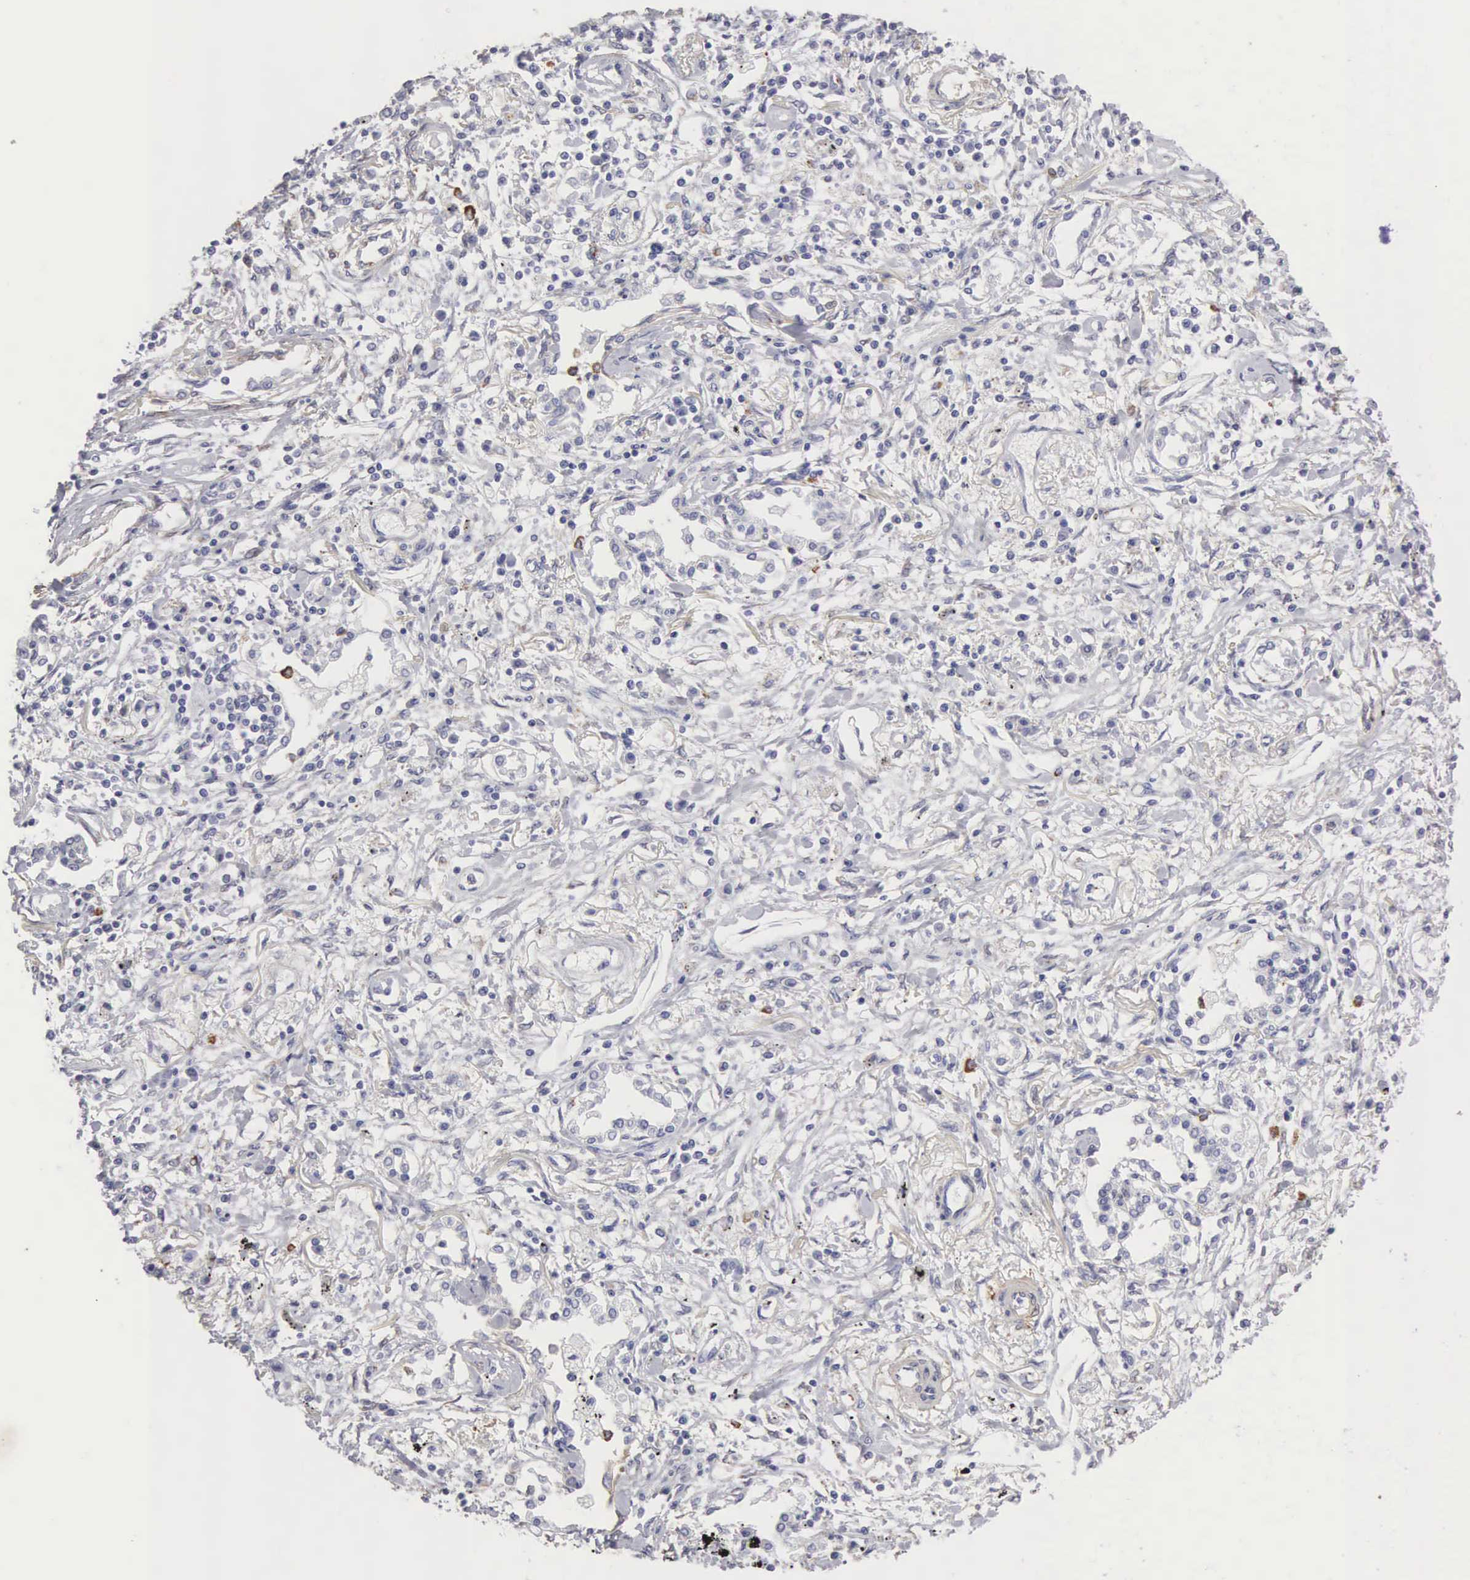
{"staining": {"intensity": "negative", "quantity": "none", "location": "none"}, "tissue": "lung cancer", "cell_type": "Tumor cells", "image_type": "cancer", "snomed": [{"axis": "morphology", "description": "Adenocarcinoma, NOS"}, {"axis": "topography", "description": "Lung"}], "caption": "The micrograph shows no staining of tumor cells in adenocarcinoma (lung).", "gene": "ELFN2", "patient": {"sex": "male", "age": 60}}